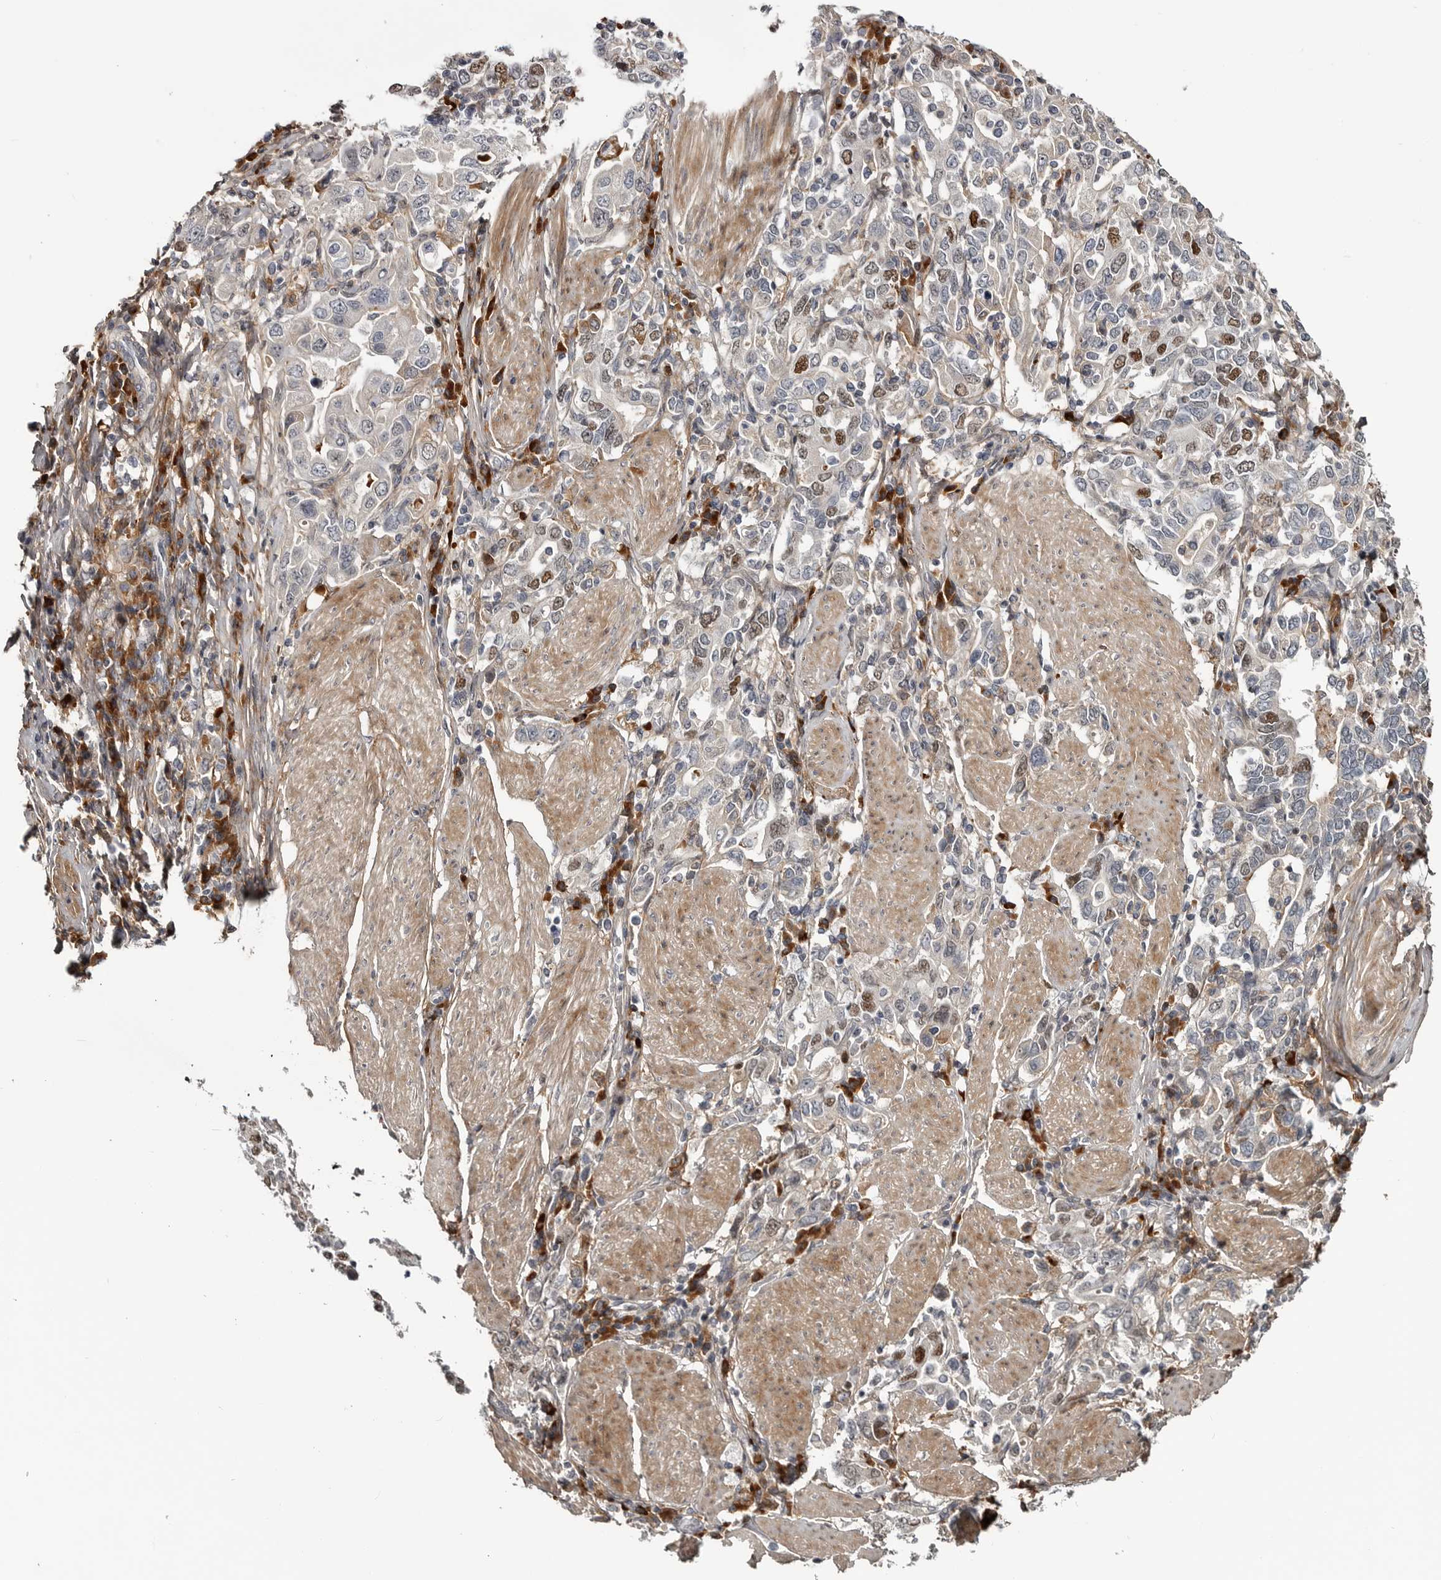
{"staining": {"intensity": "moderate", "quantity": "25%-75%", "location": "nuclear"}, "tissue": "stomach cancer", "cell_type": "Tumor cells", "image_type": "cancer", "snomed": [{"axis": "morphology", "description": "Adenocarcinoma, NOS"}, {"axis": "topography", "description": "Stomach, upper"}], "caption": "Moderate nuclear positivity for a protein is seen in approximately 25%-75% of tumor cells of stomach adenocarcinoma using IHC.", "gene": "ZNF277", "patient": {"sex": "male", "age": 62}}